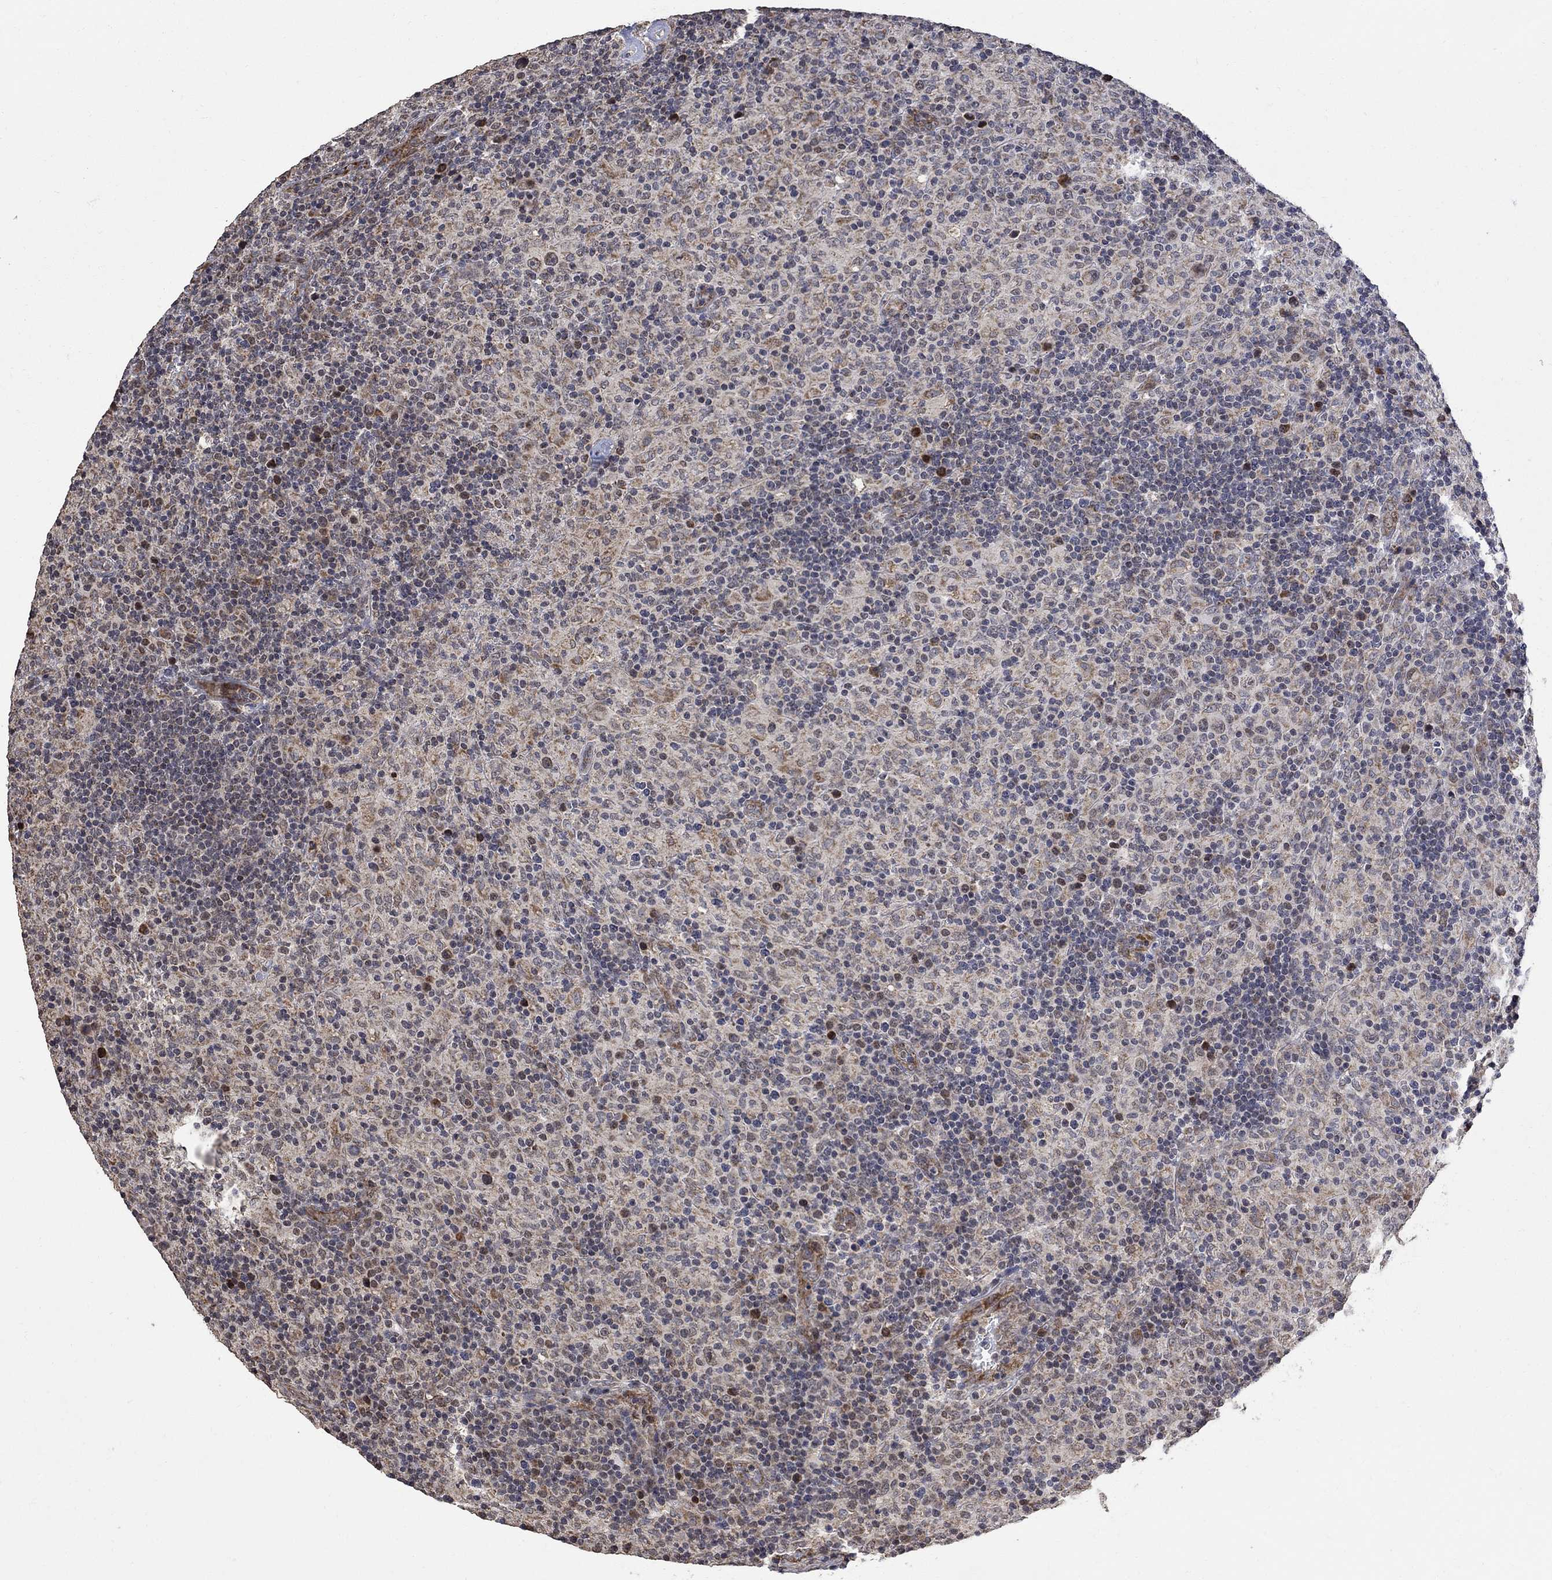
{"staining": {"intensity": "negative", "quantity": "none", "location": "none"}, "tissue": "lymphoma", "cell_type": "Tumor cells", "image_type": "cancer", "snomed": [{"axis": "morphology", "description": "Hodgkin's disease, NOS"}, {"axis": "topography", "description": "Lymph node"}], "caption": "This is an immunohistochemistry (IHC) micrograph of lymphoma. There is no staining in tumor cells.", "gene": "ANKRA2", "patient": {"sex": "male", "age": 70}}